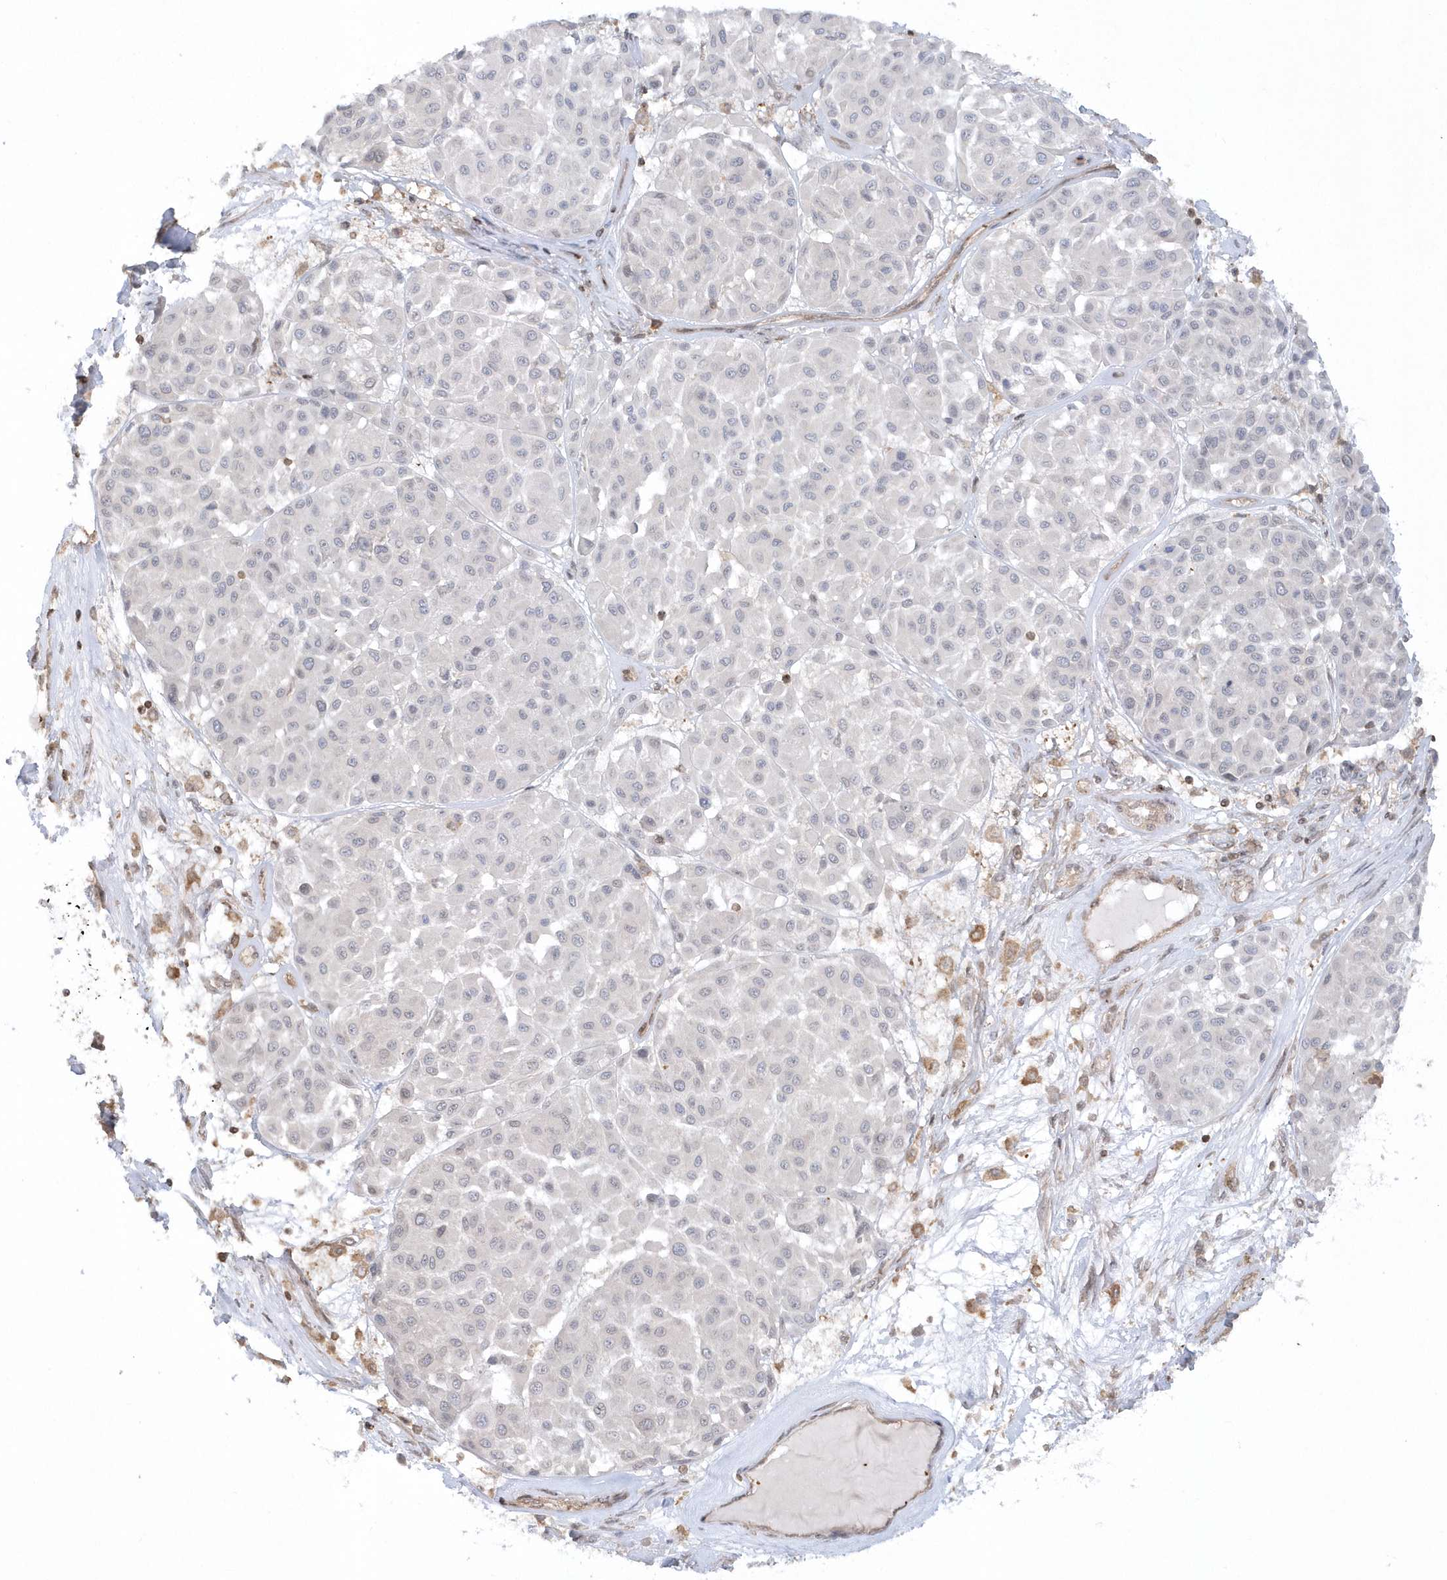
{"staining": {"intensity": "negative", "quantity": "none", "location": "none"}, "tissue": "melanoma", "cell_type": "Tumor cells", "image_type": "cancer", "snomed": [{"axis": "morphology", "description": "Malignant melanoma, Metastatic site"}, {"axis": "topography", "description": "Soft tissue"}], "caption": "Micrograph shows no protein staining in tumor cells of malignant melanoma (metastatic site) tissue.", "gene": "BSN", "patient": {"sex": "male", "age": 41}}